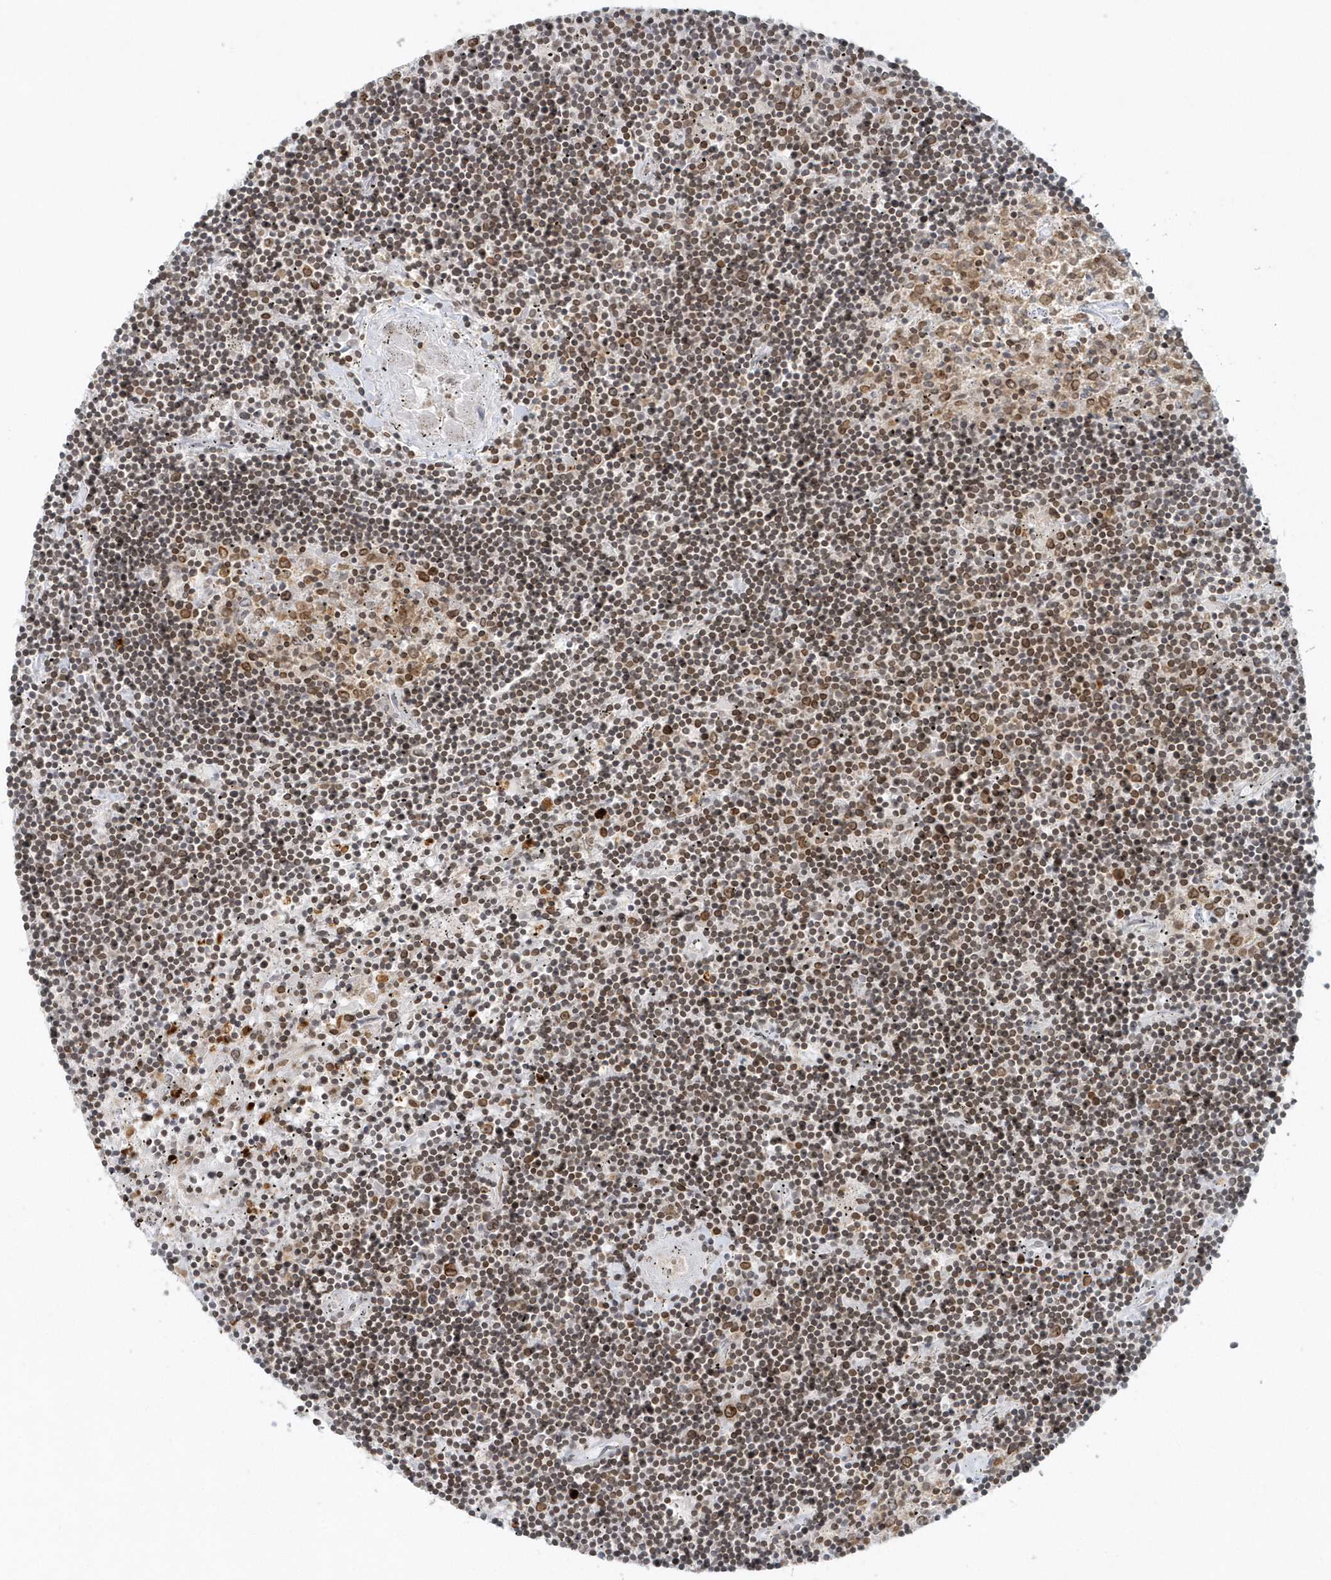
{"staining": {"intensity": "moderate", "quantity": "25%-75%", "location": "cytoplasmic/membranous,nuclear"}, "tissue": "lymphoma", "cell_type": "Tumor cells", "image_type": "cancer", "snomed": [{"axis": "morphology", "description": "Malignant lymphoma, non-Hodgkin's type, Low grade"}, {"axis": "topography", "description": "Spleen"}], "caption": "Lymphoma stained with a brown dye exhibits moderate cytoplasmic/membranous and nuclear positive positivity in approximately 25%-75% of tumor cells.", "gene": "NUP54", "patient": {"sex": "male", "age": 76}}